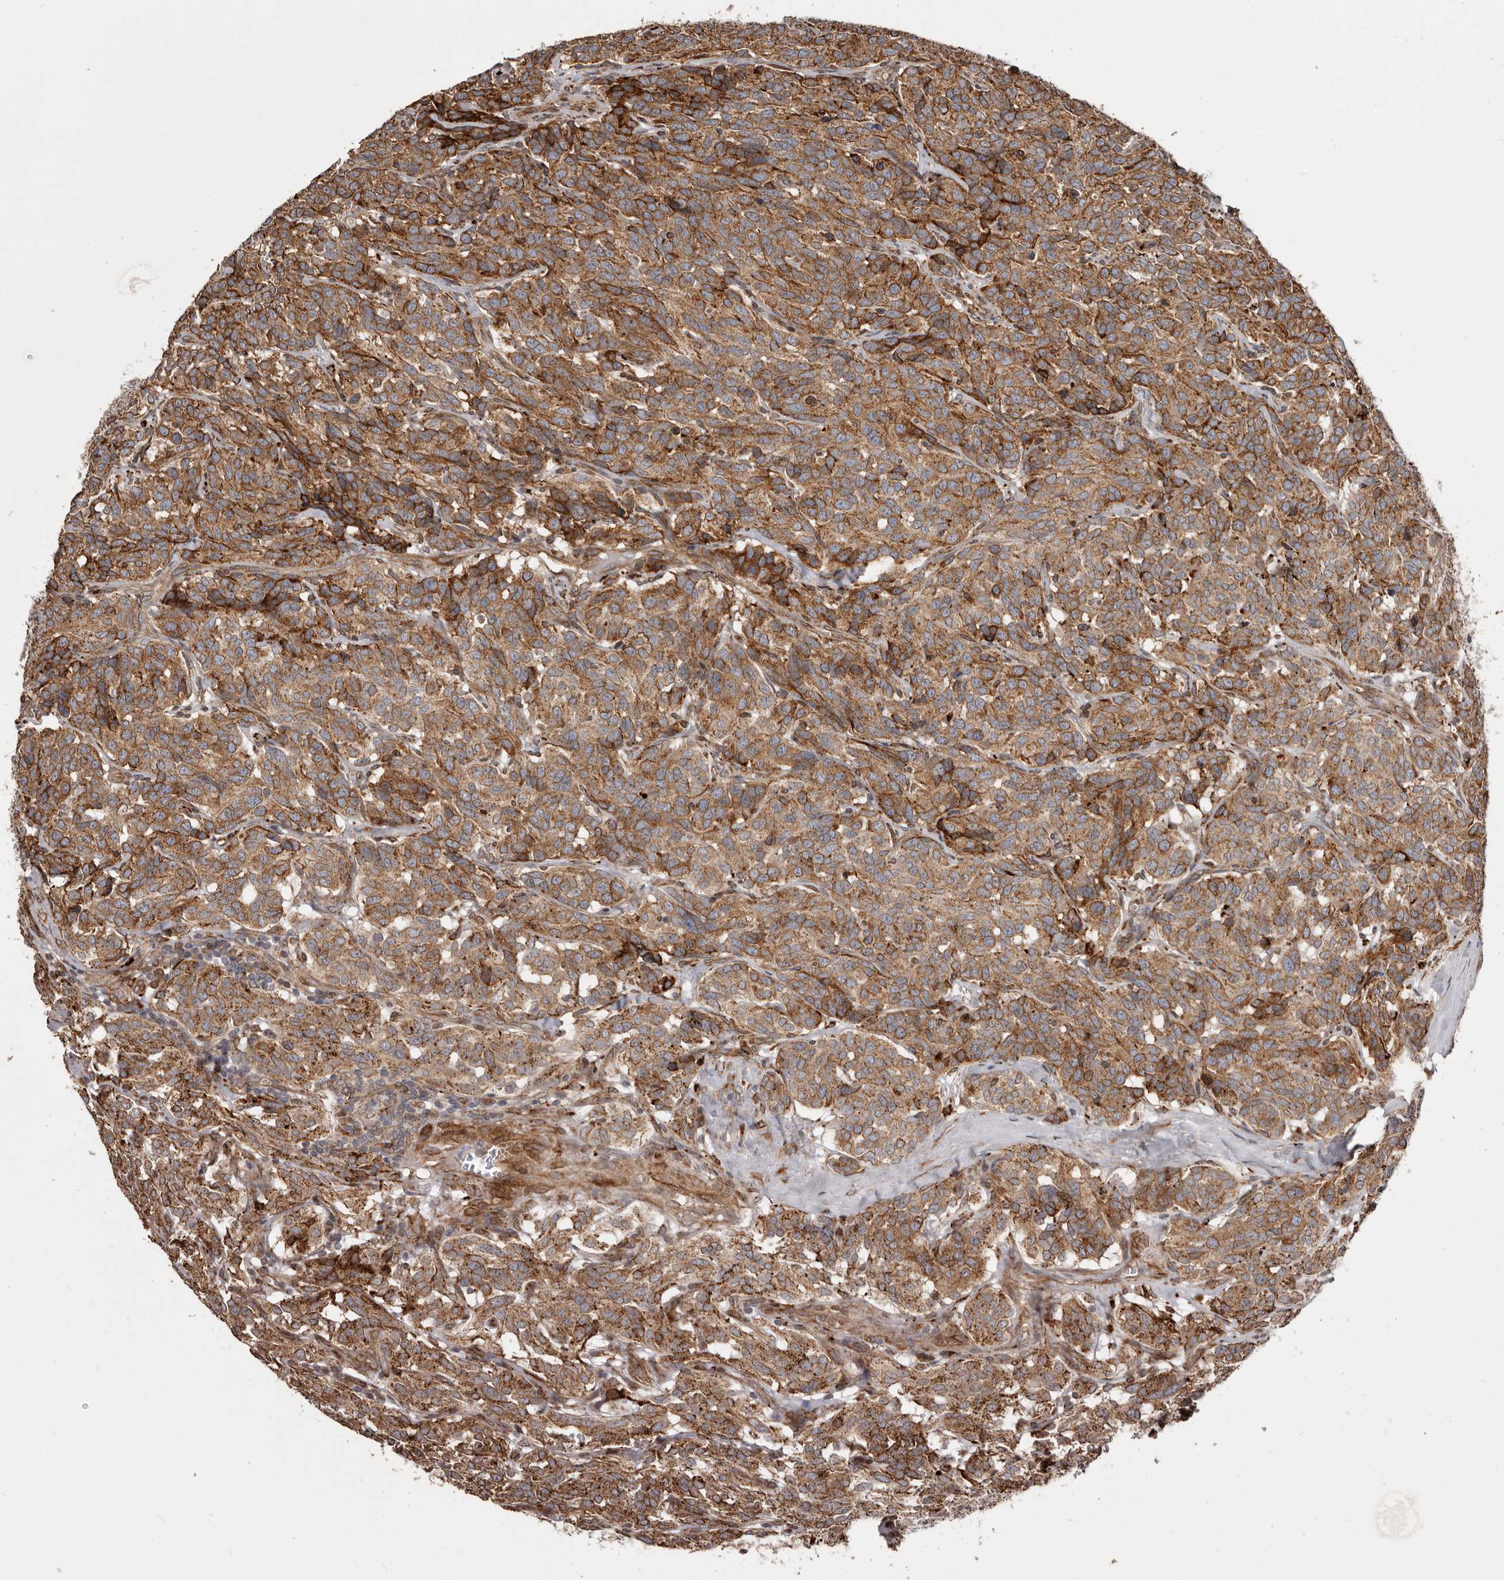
{"staining": {"intensity": "strong", "quantity": ">75%", "location": "cytoplasmic/membranous"}, "tissue": "carcinoid", "cell_type": "Tumor cells", "image_type": "cancer", "snomed": [{"axis": "morphology", "description": "Carcinoid, malignant, NOS"}, {"axis": "topography", "description": "Lung"}], "caption": "Immunohistochemical staining of human carcinoid exhibits strong cytoplasmic/membranous protein positivity in approximately >75% of tumor cells. (IHC, brightfield microscopy, high magnification).", "gene": "NUP43", "patient": {"sex": "female", "age": 46}}